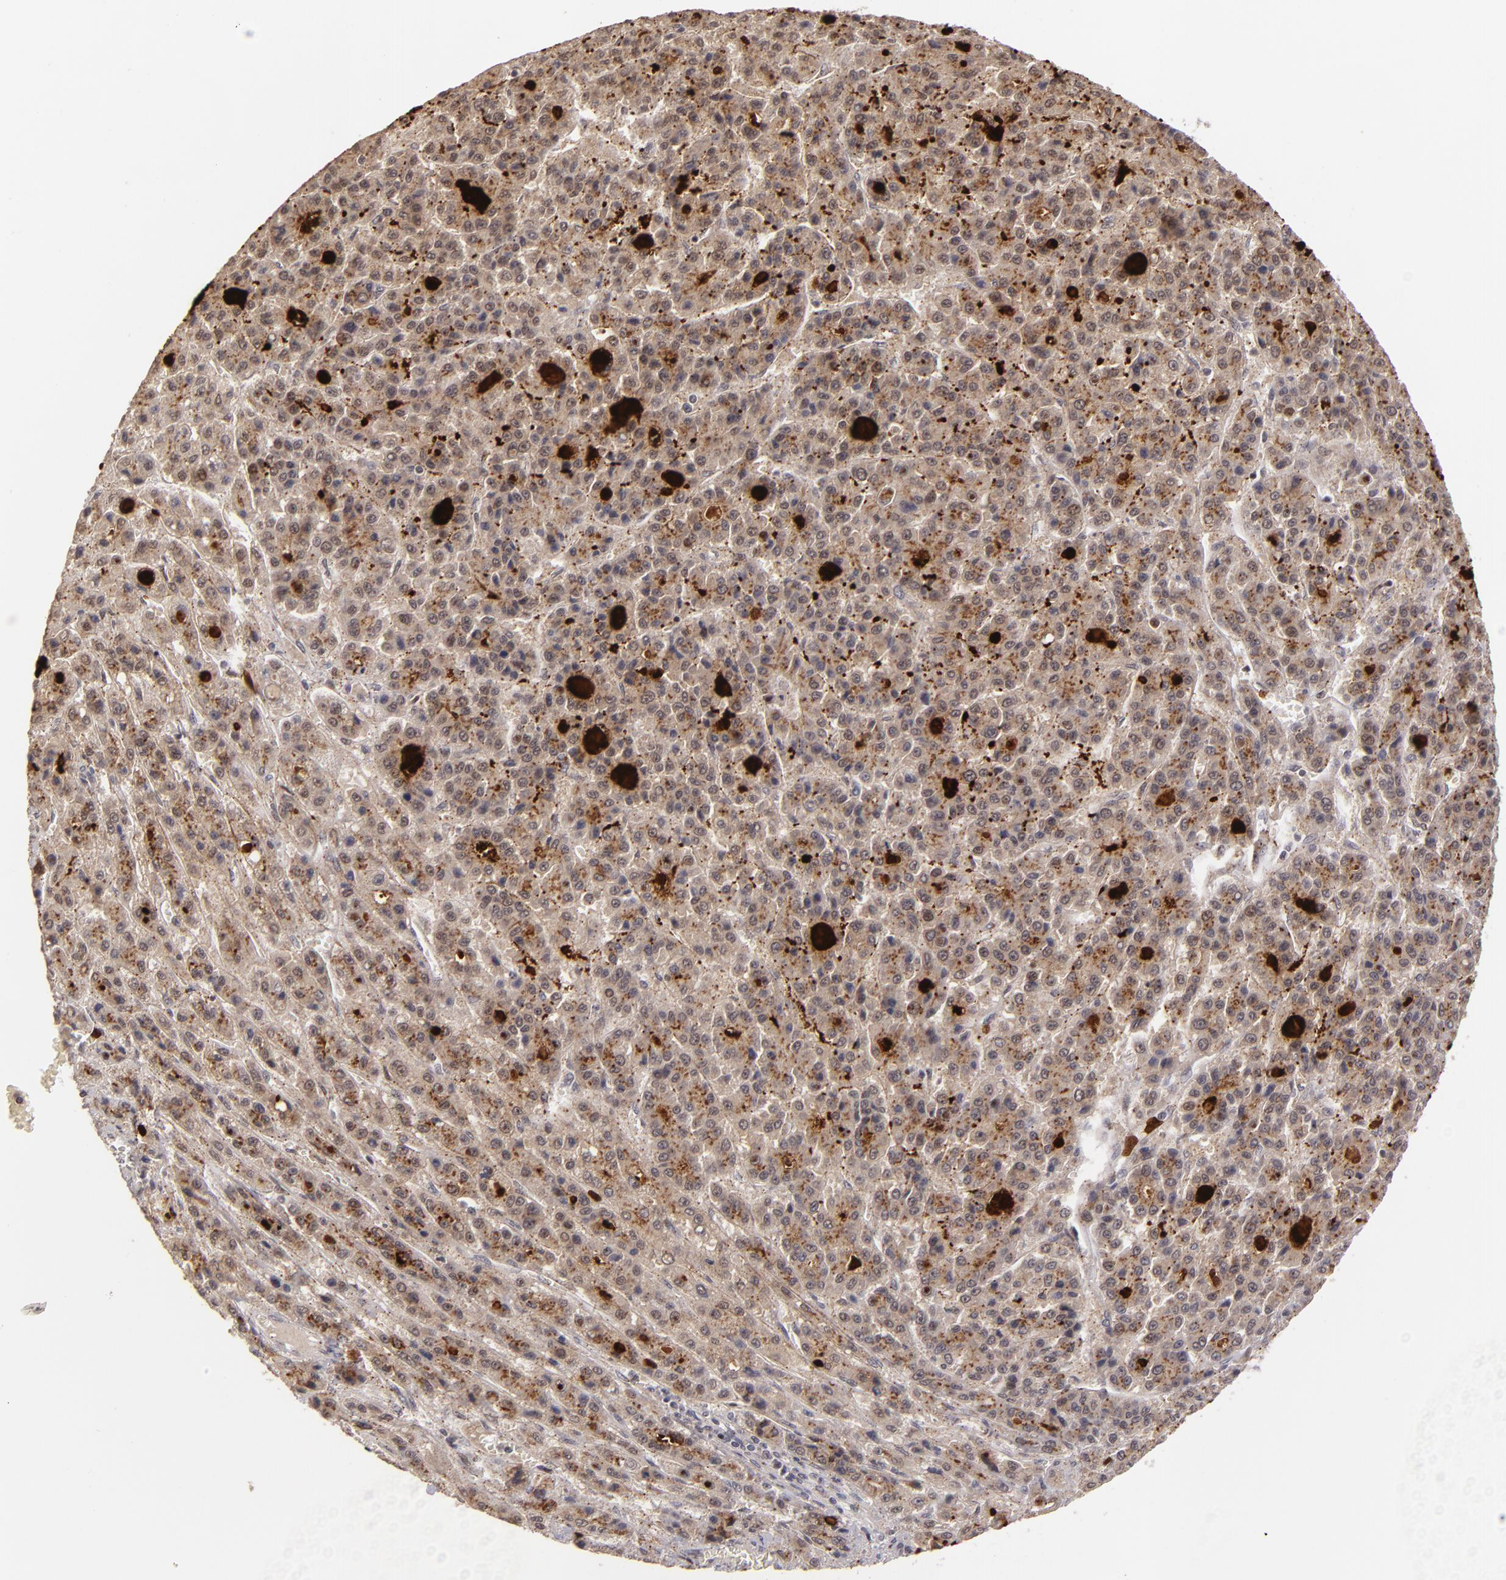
{"staining": {"intensity": "moderate", "quantity": "<25%", "location": "none"}, "tissue": "liver cancer", "cell_type": "Tumor cells", "image_type": "cancer", "snomed": [{"axis": "morphology", "description": "Carcinoma, Hepatocellular, NOS"}, {"axis": "topography", "description": "Liver"}], "caption": "A brown stain highlights moderate None positivity of a protein in liver hepatocellular carcinoma tumor cells.", "gene": "RXRG", "patient": {"sex": "male", "age": 70}}